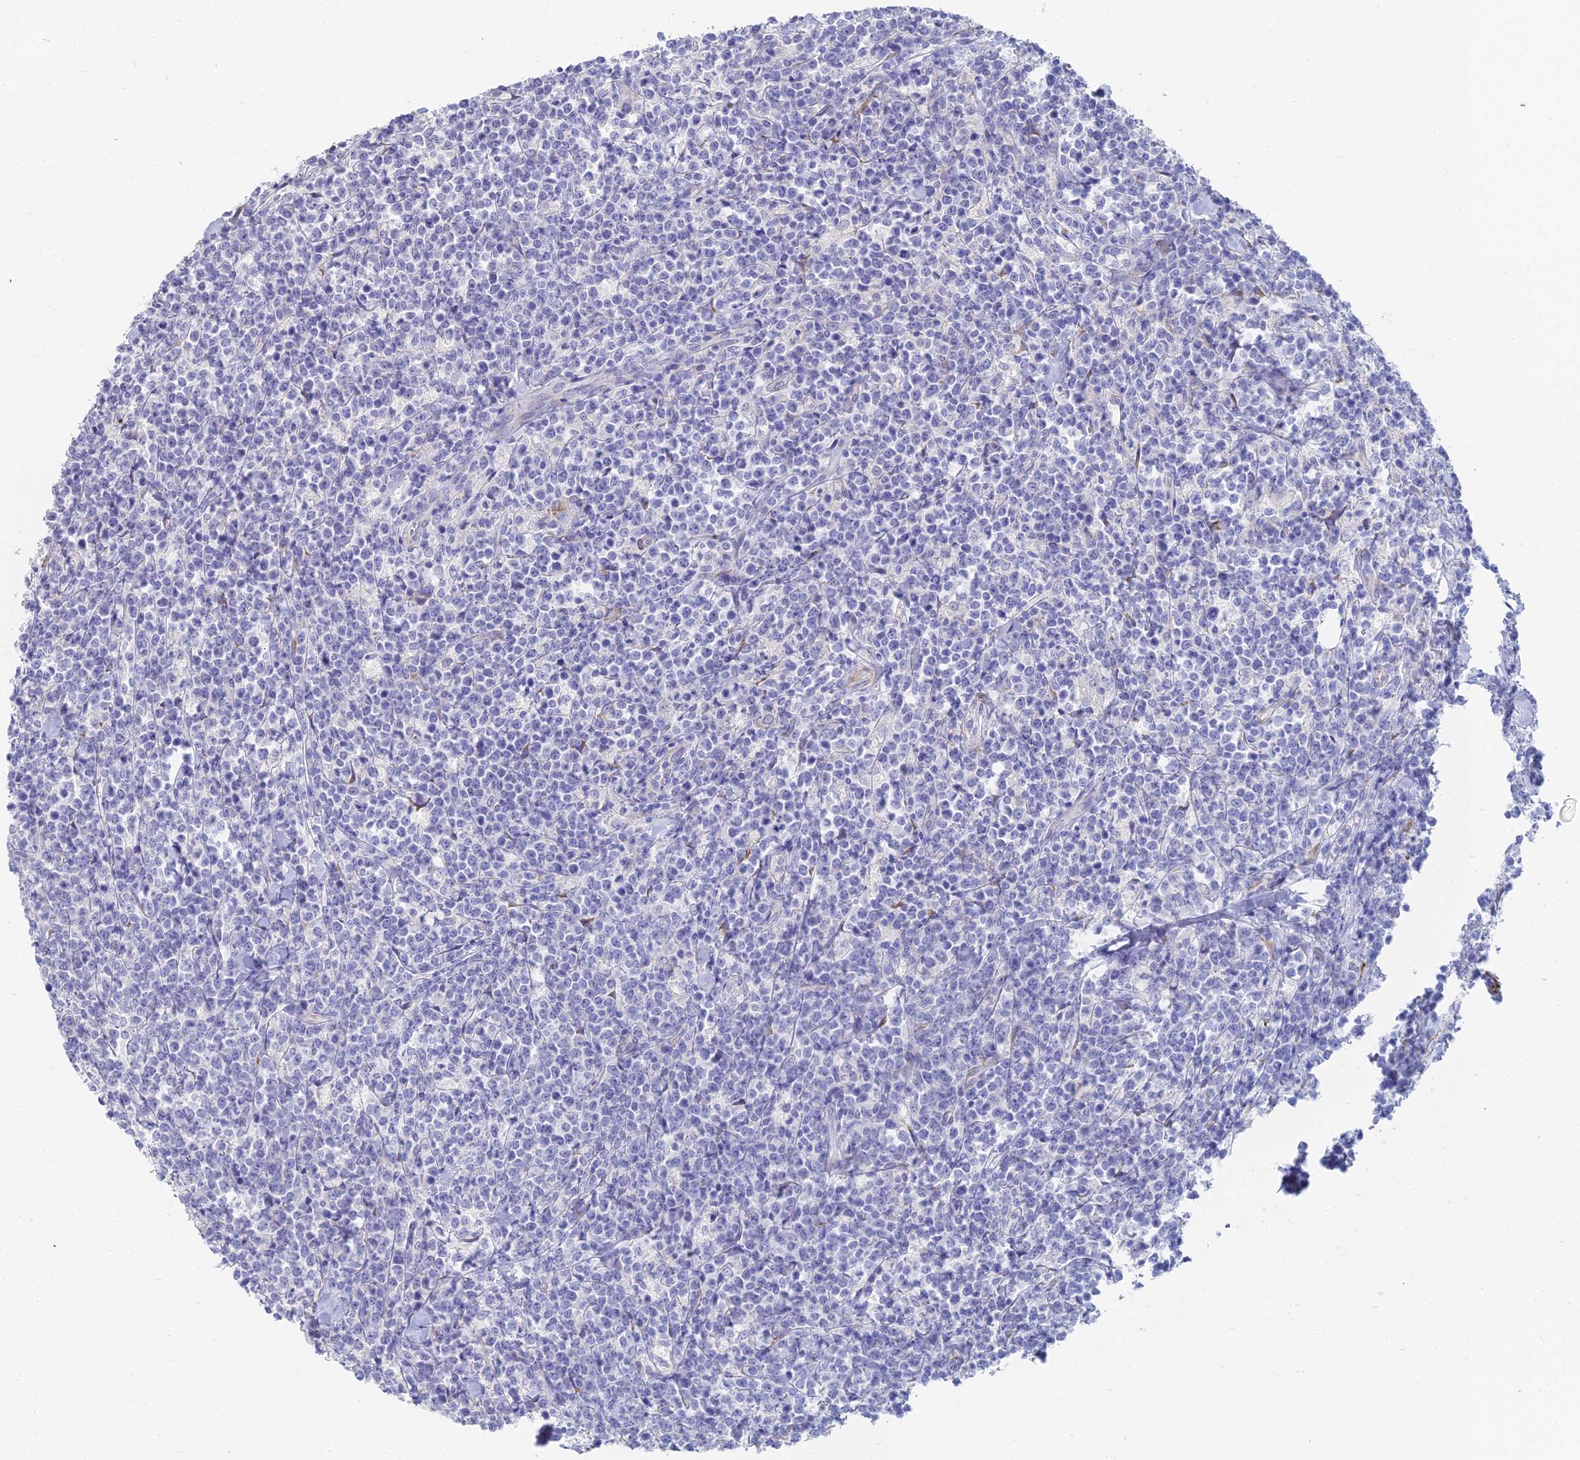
{"staining": {"intensity": "negative", "quantity": "none", "location": "none"}, "tissue": "lymphoma", "cell_type": "Tumor cells", "image_type": "cancer", "snomed": [{"axis": "morphology", "description": "Malignant lymphoma, non-Hodgkin's type, High grade"}, {"axis": "topography", "description": "Small intestine"}], "caption": "The immunohistochemistry histopathology image has no significant staining in tumor cells of lymphoma tissue.", "gene": "TNNT3", "patient": {"sex": "male", "age": 8}}